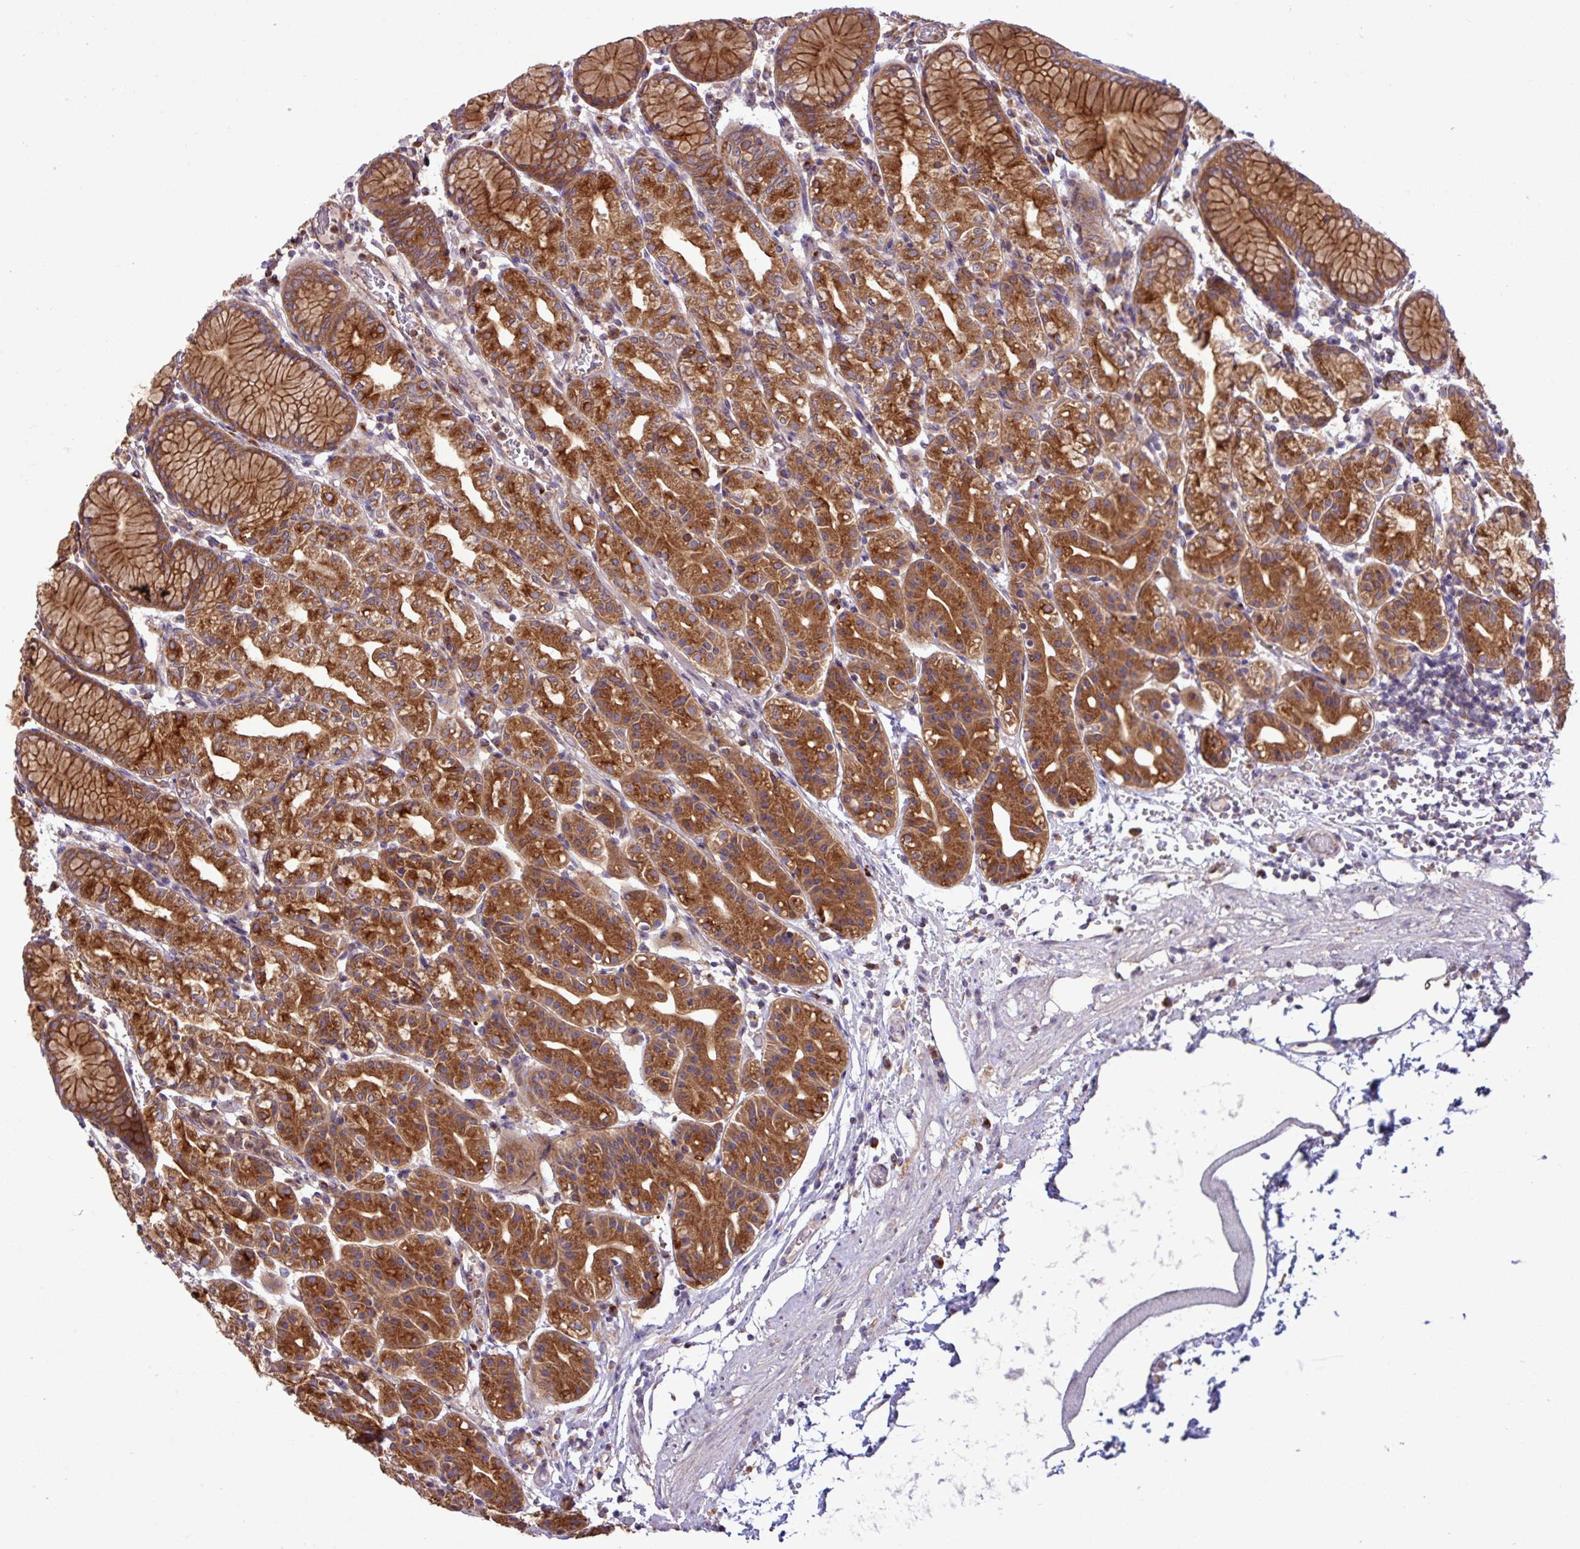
{"staining": {"intensity": "strong", "quantity": ">75%", "location": "cytoplasmic/membranous"}, "tissue": "stomach", "cell_type": "Glandular cells", "image_type": "normal", "snomed": [{"axis": "morphology", "description": "Normal tissue, NOS"}, {"axis": "topography", "description": "Stomach"}], "caption": "High-power microscopy captured an immunohistochemistry (IHC) micrograph of unremarkable stomach, revealing strong cytoplasmic/membranous positivity in about >75% of glandular cells.", "gene": "RAB19", "patient": {"sex": "female", "age": 57}}